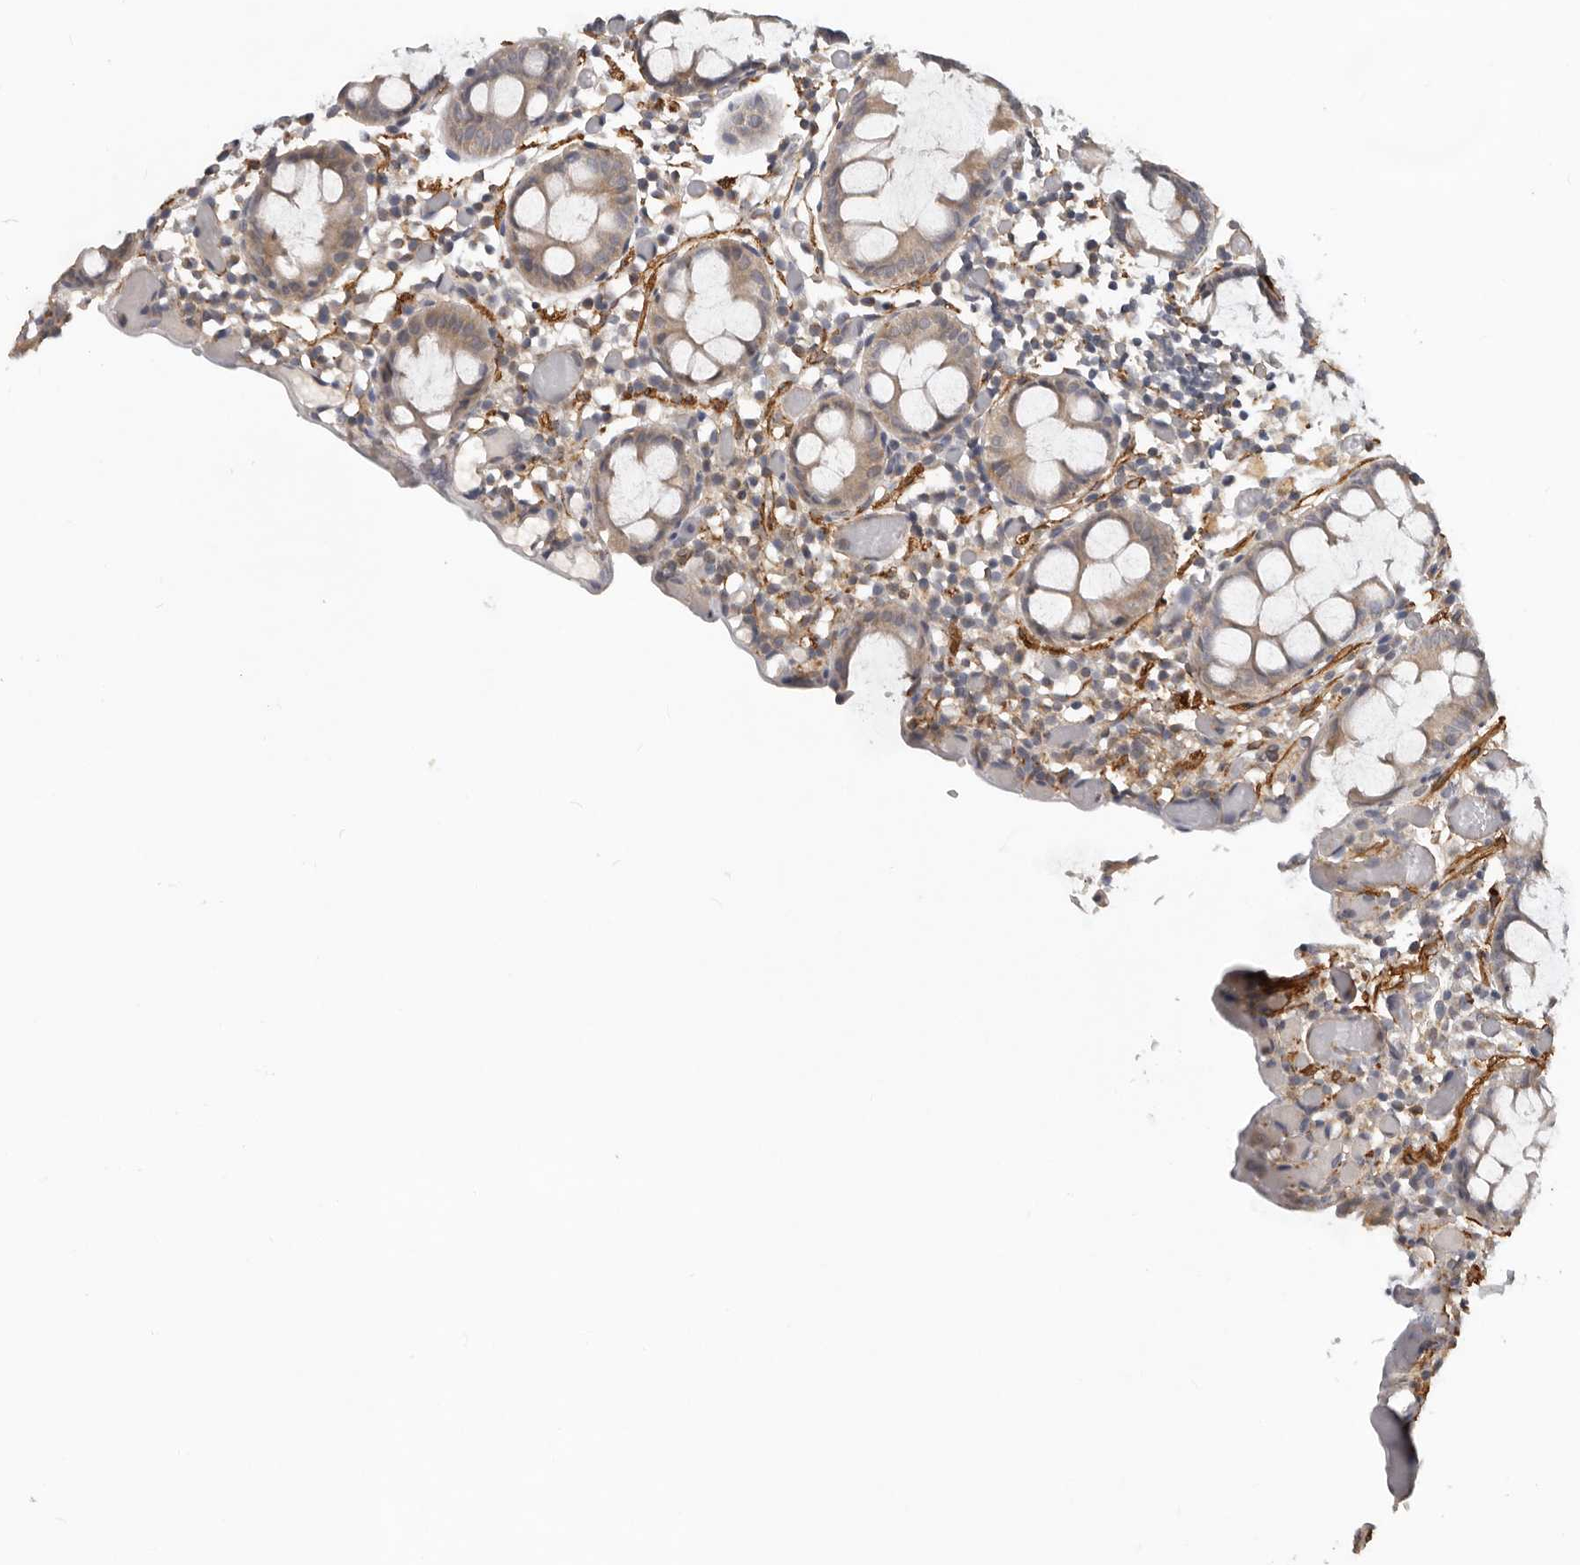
{"staining": {"intensity": "moderate", "quantity": ">75%", "location": "cytoplasmic/membranous"}, "tissue": "colon", "cell_type": "Endothelial cells", "image_type": "normal", "snomed": [{"axis": "morphology", "description": "Normal tissue, NOS"}, {"axis": "topography", "description": "Colon"}], "caption": "A high-resolution photomicrograph shows IHC staining of normal colon, which displays moderate cytoplasmic/membranous expression in about >75% of endothelial cells.", "gene": "RNF157", "patient": {"sex": "male", "age": 14}}